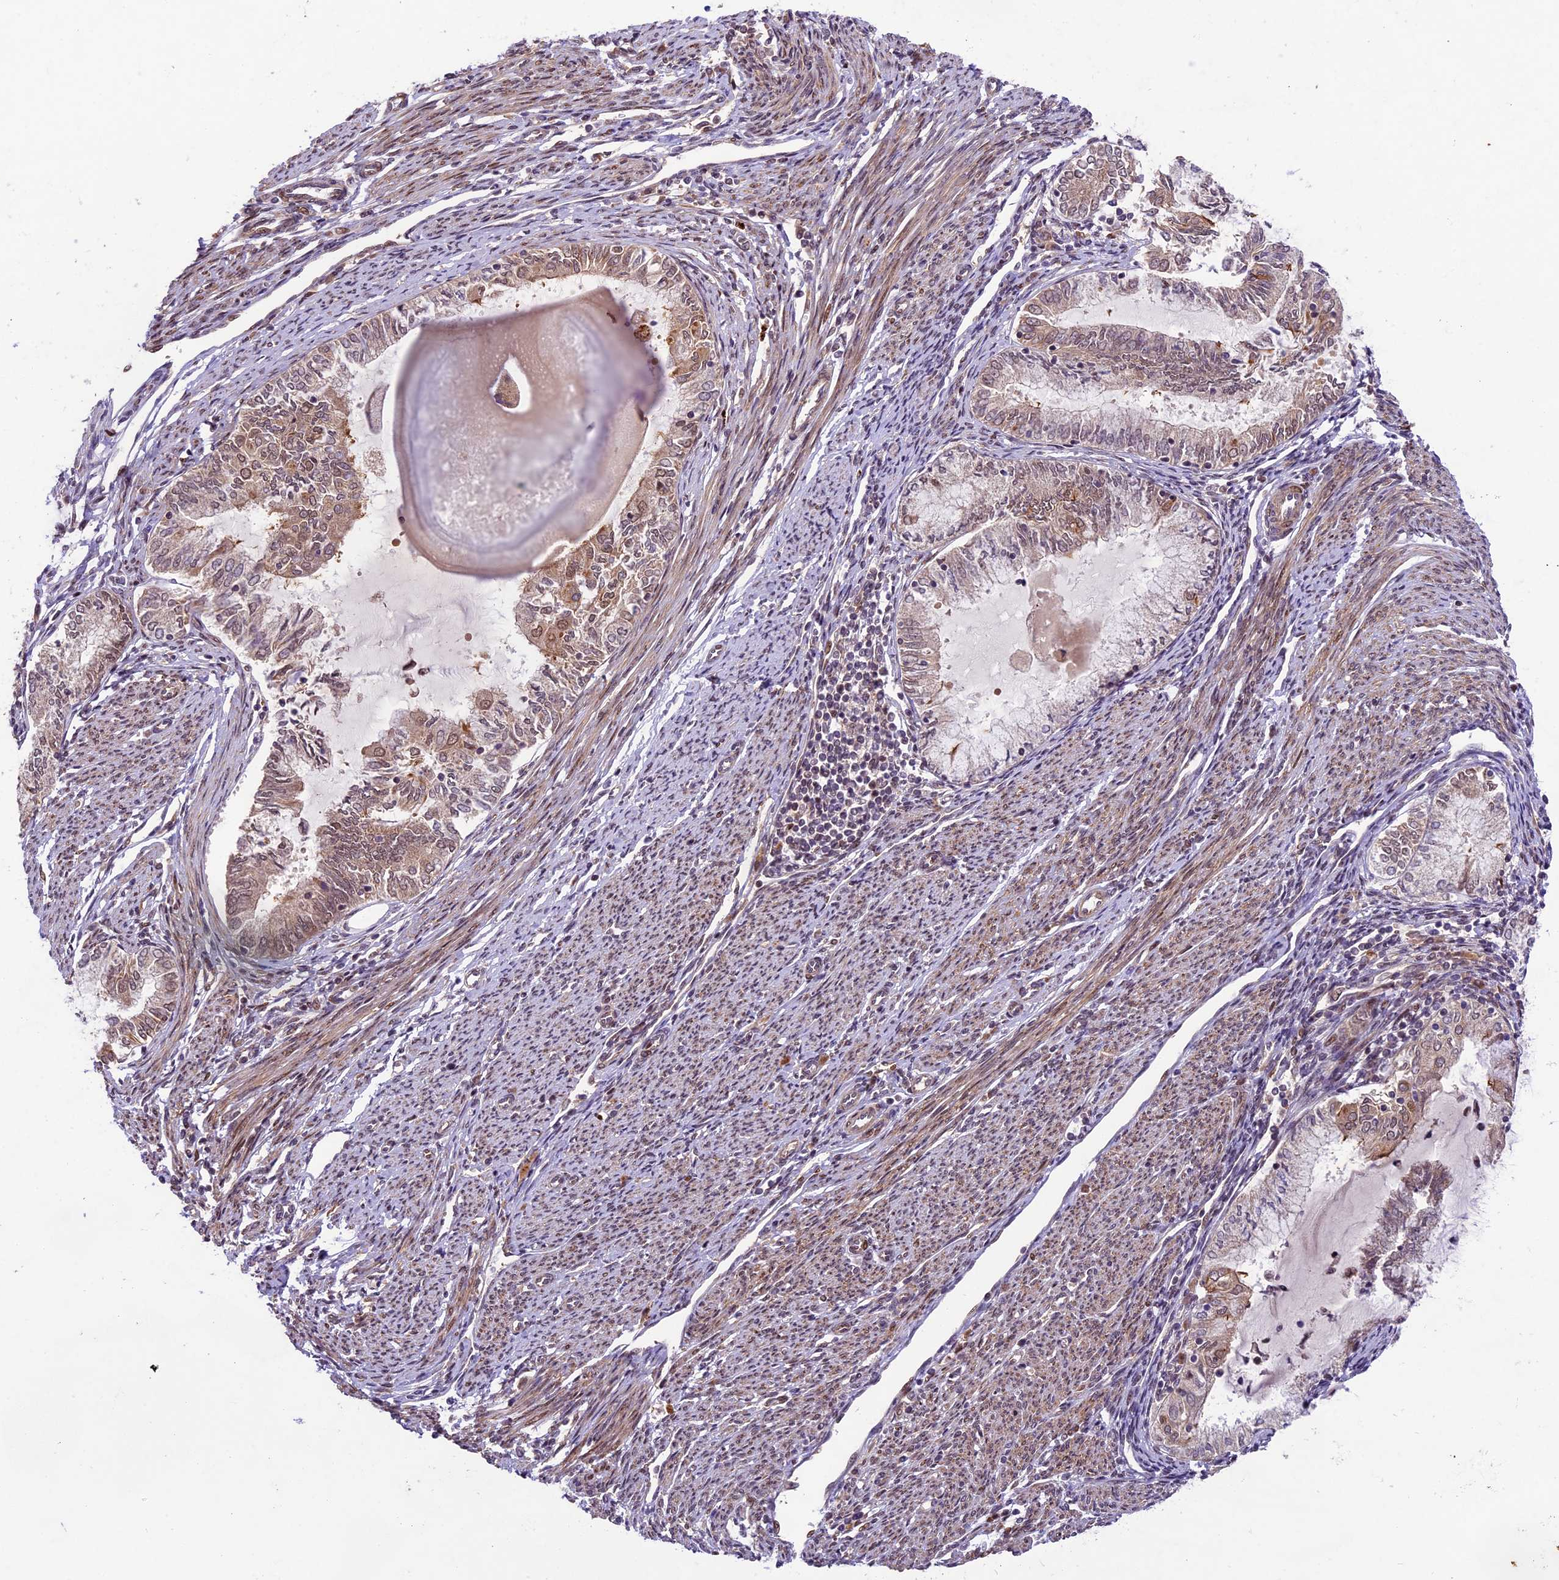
{"staining": {"intensity": "weak", "quantity": ">75%", "location": "cytoplasmic/membranous,nuclear"}, "tissue": "endometrial cancer", "cell_type": "Tumor cells", "image_type": "cancer", "snomed": [{"axis": "morphology", "description": "Adenocarcinoma, NOS"}, {"axis": "topography", "description": "Endometrium"}], "caption": "Approximately >75% of tumor cells in human endometrial adenocarcinoma demonstrate weak cytoplasmic/membranous and nuclear protein expression as visualized by brown immunohistochemical staining.", "gene": "NEK8", "patient": {"sex": "female", "age": 79}}